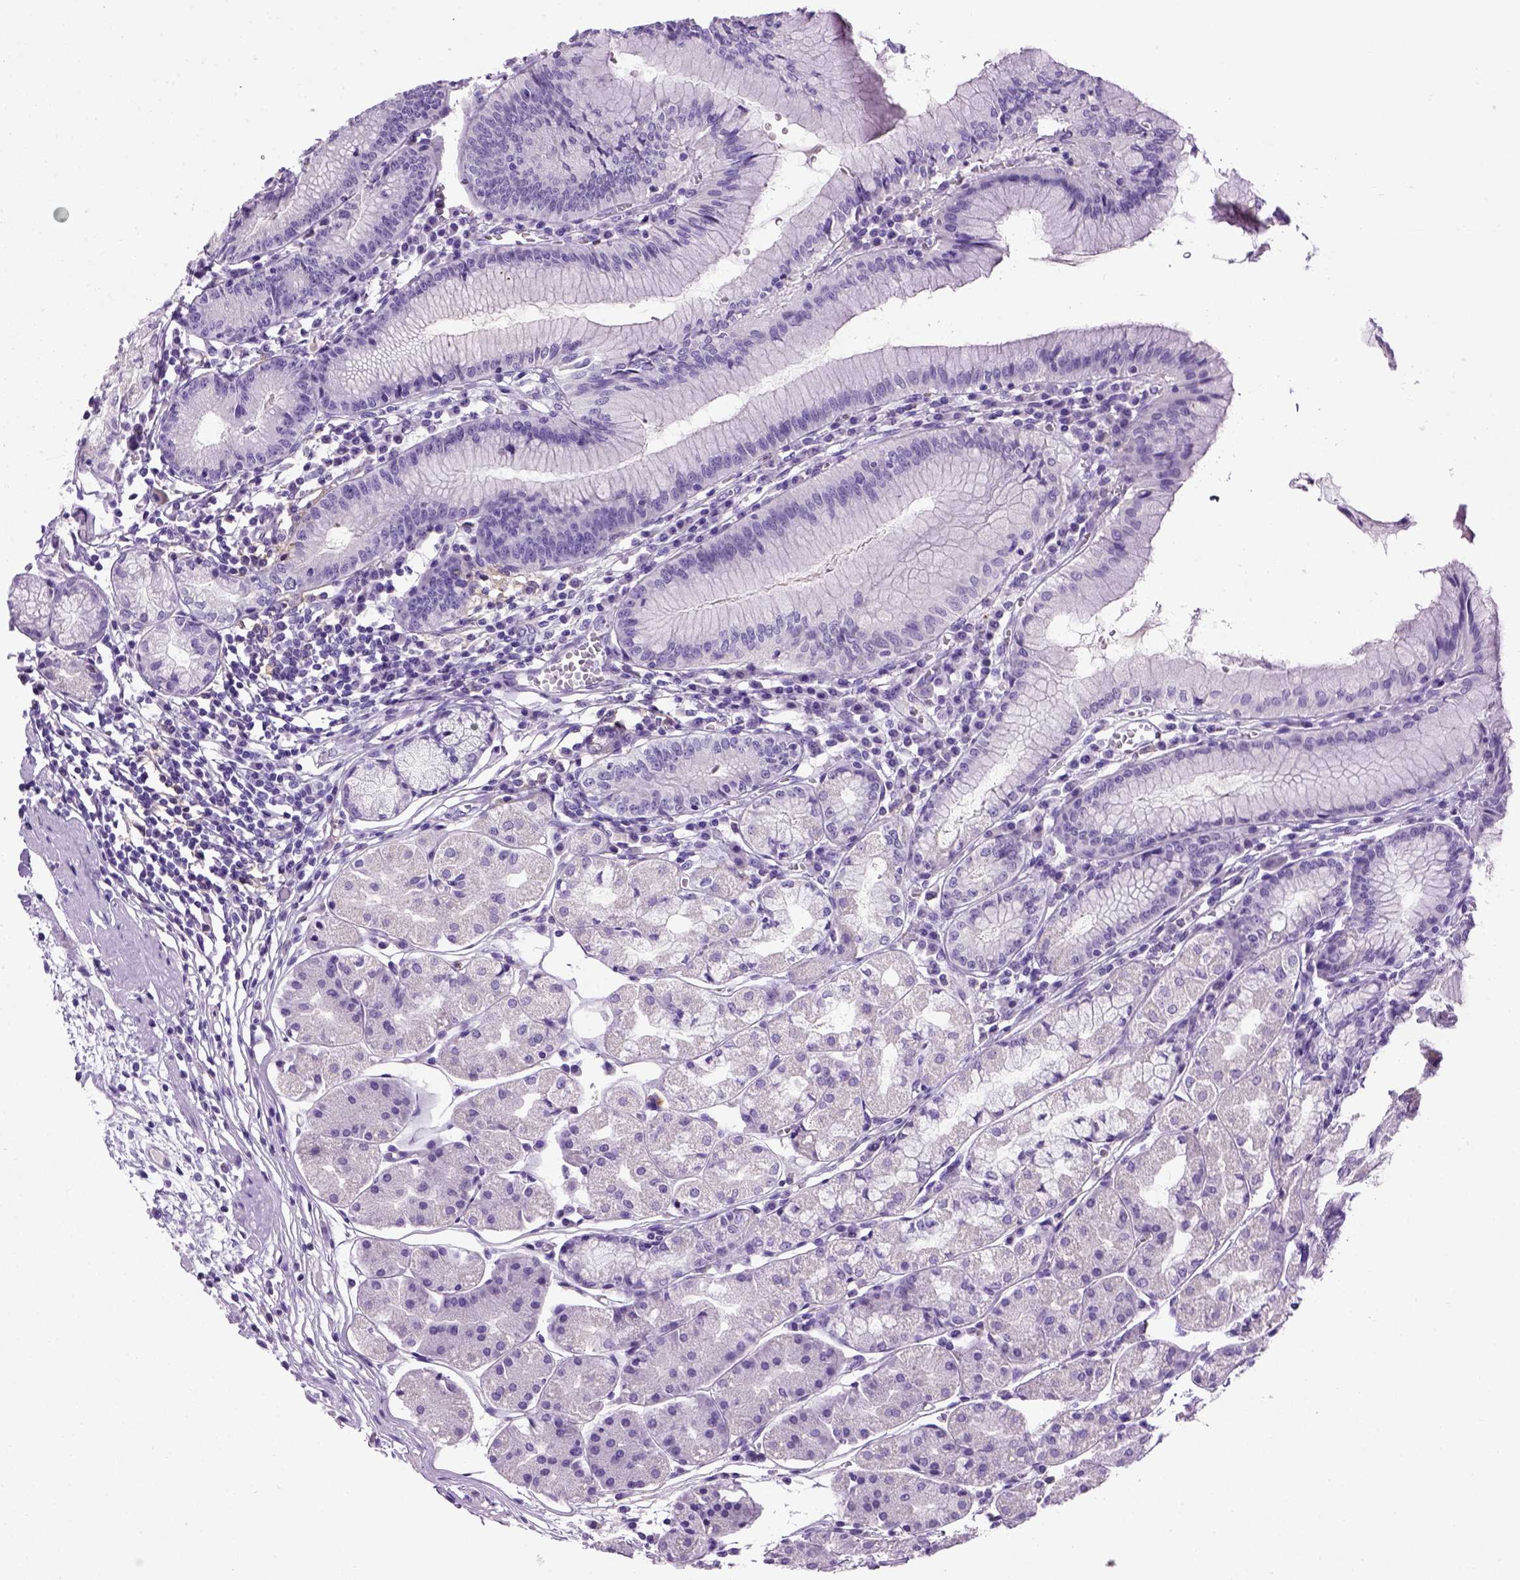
{"staining": {"intensity": "negative", "quantity": "none", "location": "none"}, "tissue": "stomach", "cell_type": "Glandular cells", "image_type": "normal", "snomed": [{"axis": "morphology", "description": "Normal tissue, NOS"}, {"axis": "topography", "description": "Stomach"}], "caption": "Immunohistochemistry (IHC) photomicrograph of normal stomach: human stomach stained with DAB (3,3'-diaminobenzidine) reveals no significant protein staining in glandular cells. (Brightfield microscopy of DAB IHC at high magnification).", "gene": "ITGAX", "patient": {"sex": "male", "age": 55}}